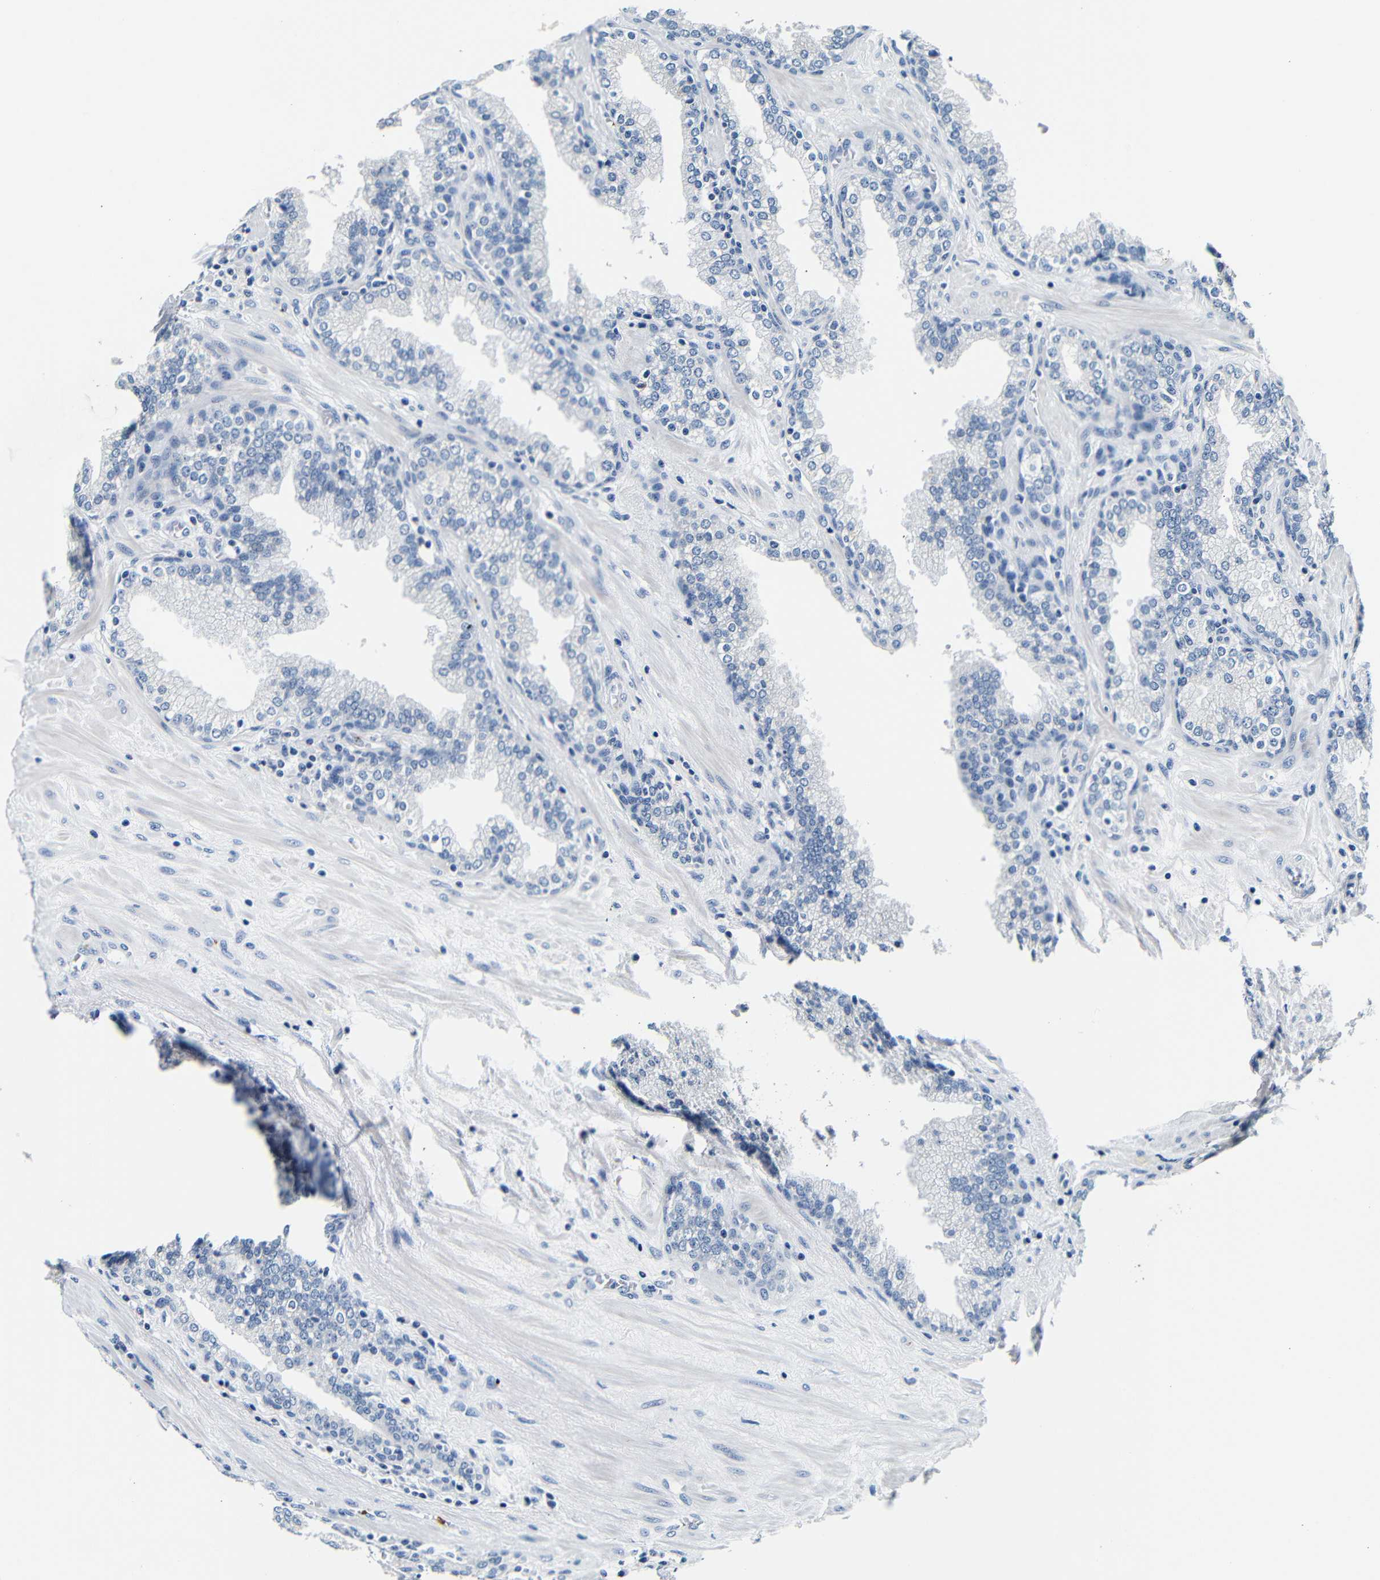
{"staining": {"intensity": "negative", "quantity": "none", "location": "none"}, "tissue": "prostate", "cell_type": "Glandular cells", "image_type": "normal", "snomed": [{"axis": "morphology", "description": "Normal tissue, NOS"}, {"axis": "topography", "description": "Prostate"}], "caption": "This is a histopathology image of immunohistochemistry staining of unremarkable prostate, which shows no expression in glandular cells.", "gene": "GP1BA", "patient": {"sex": "male", "age": 51}}